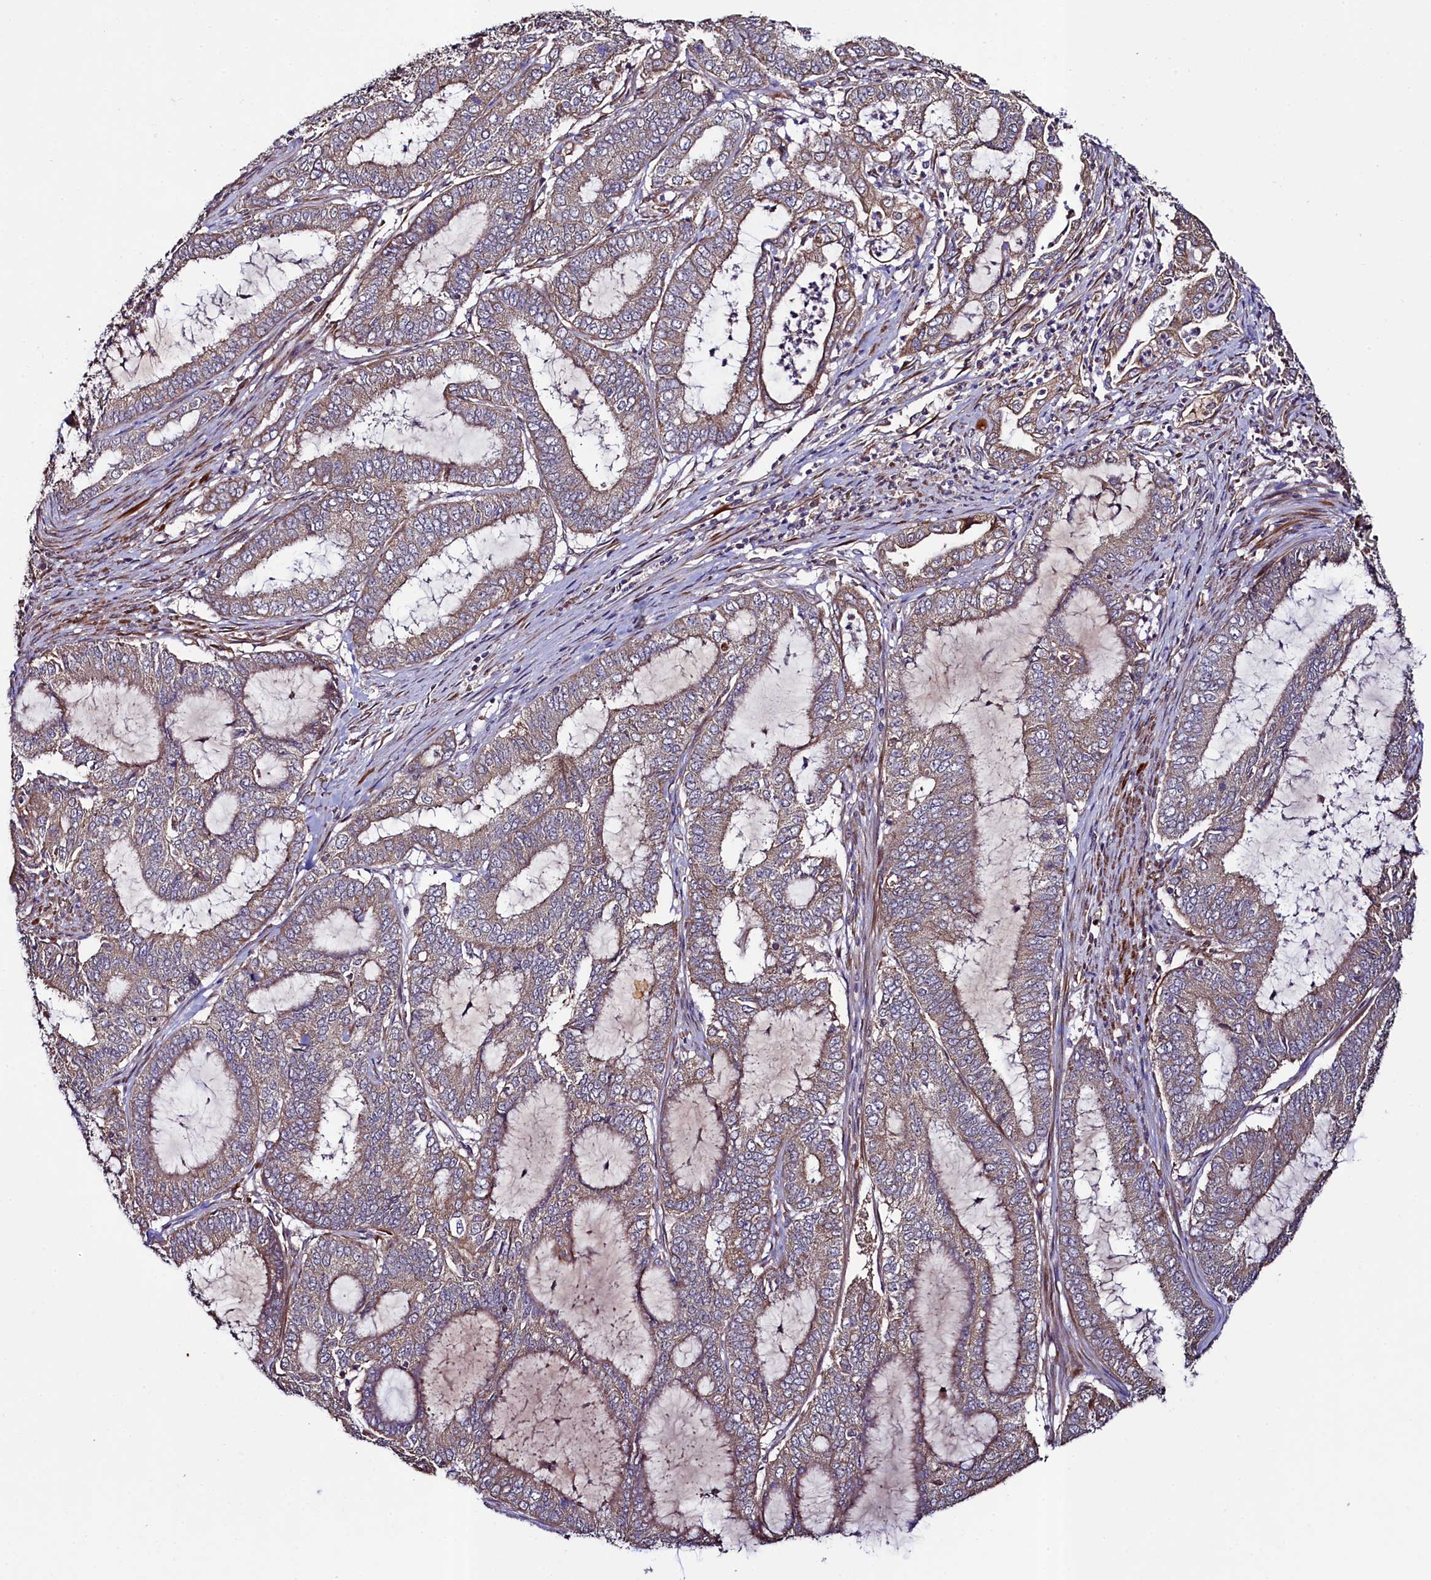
{"staining": {"intensity": "weak", "quantity": "25%-75%", "location": "cytoplasmic/membranous"}, "tissue": "endometrial cancer", "cell_type": "Tumor cells", "image_type": "cancer", "snomed": [{"axis": "morphology", "description": "Adenocarcinoma, NOS"}, {"axis": "topography", "description": "Endometrium"}], "caption": "Endometrial cancer stained with a protein marker demonstrates weak staining in tumor cells.", "gene": "CCDC102A", "patient": {"sex": "female", "age": 51}}